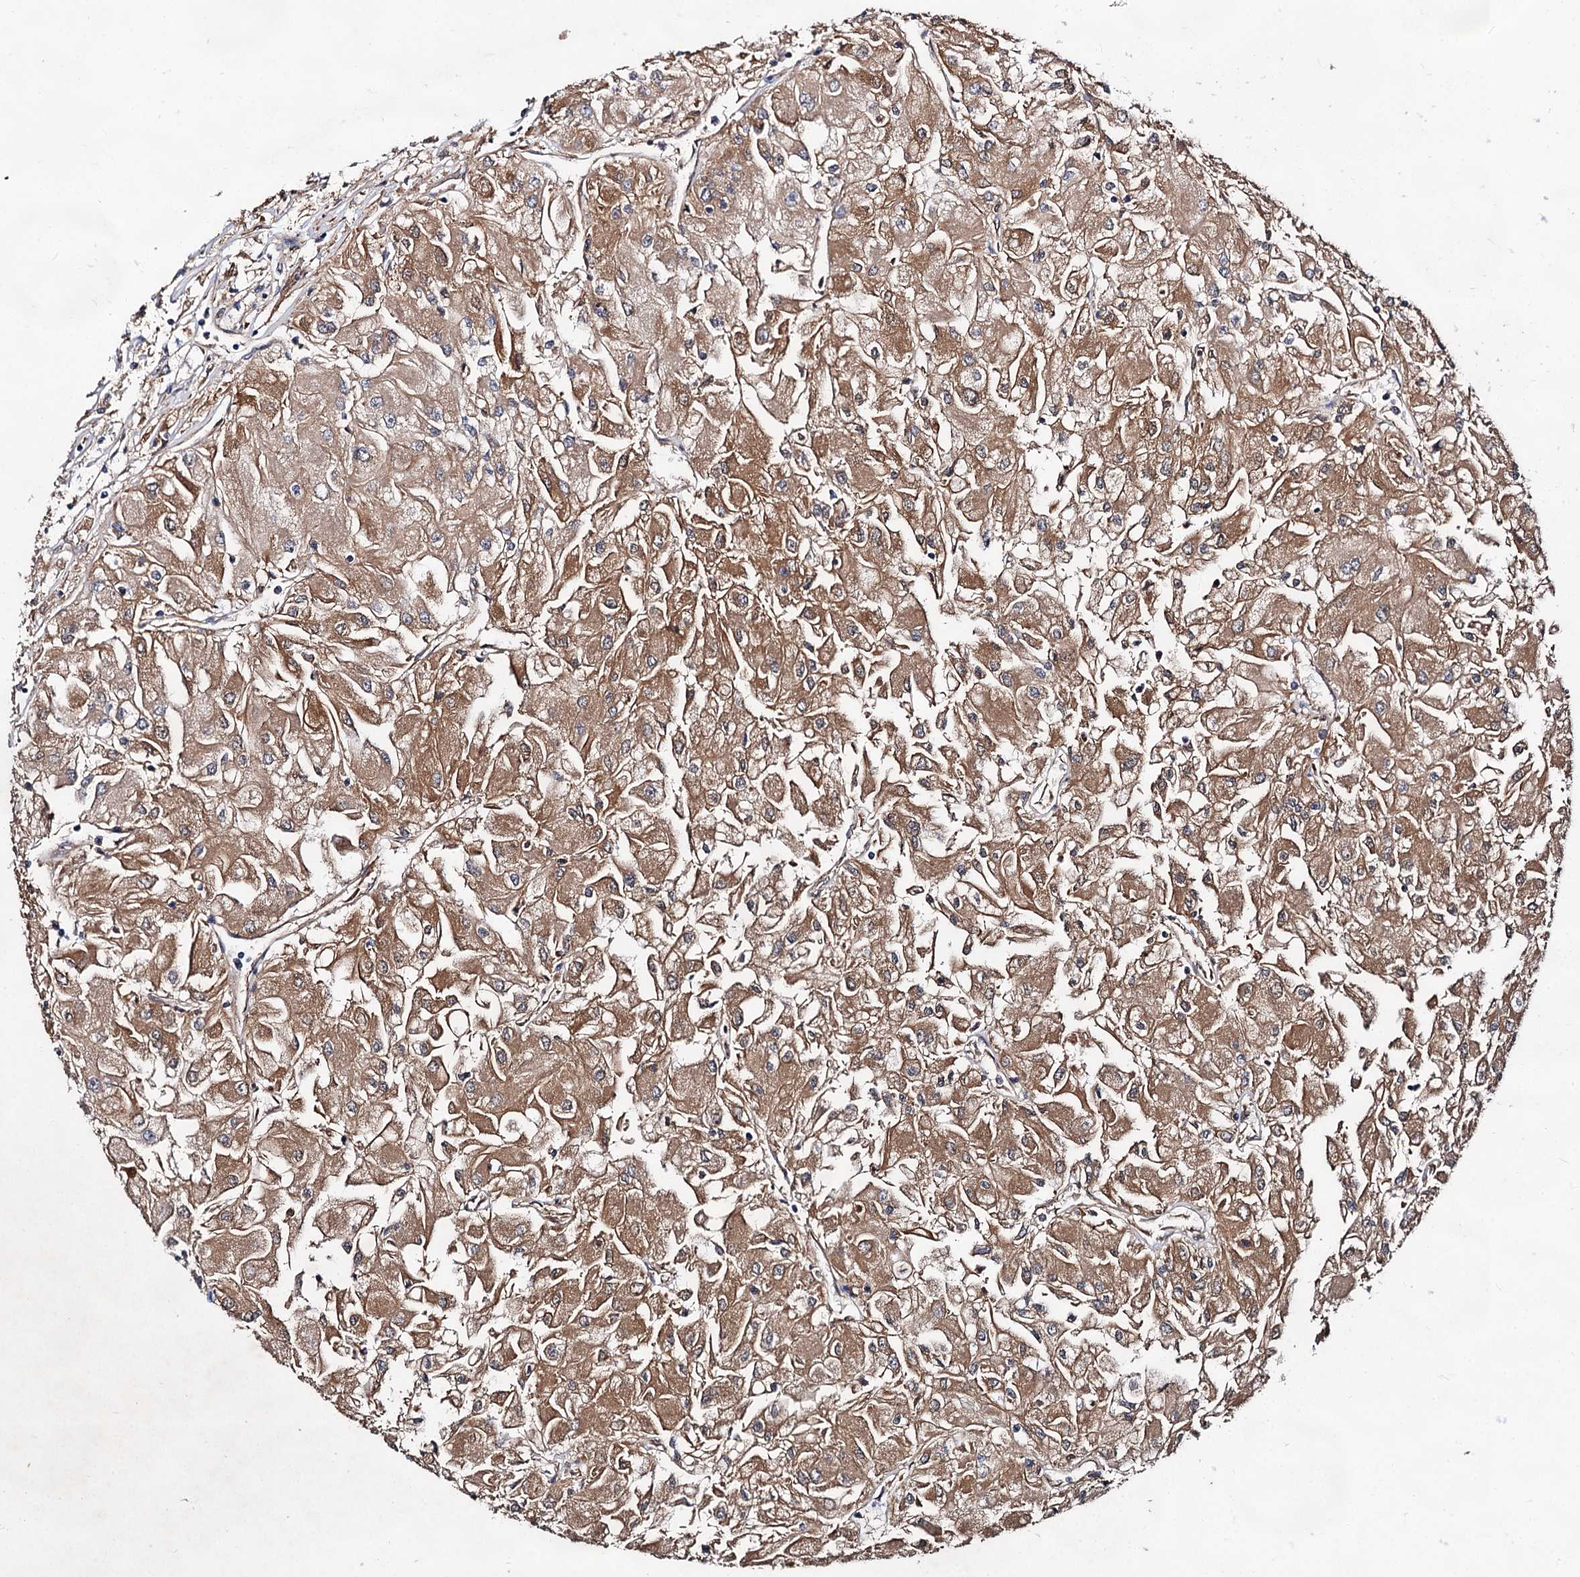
{"staining": {"intensity": "moderate", "quantity": ">75%", "location": "cytoplasmic/membranous"}, "tissue": "renal cancer", "cell_type": "Tumor cells", "image_type": "cancer", "snomed": [{"axis": "morphology", "description": "Adenocarcinoma, NOS"}, {"axis": "topography", "description": "Kidney"}], "caption": "Protein analysis of renal adenocarcinoma tissue shows moderate cytoplasmic/membranous staining in about >75% of tumor cells.", "gene": "TEX9", "patient": {"sex": "male", "age": 80}}